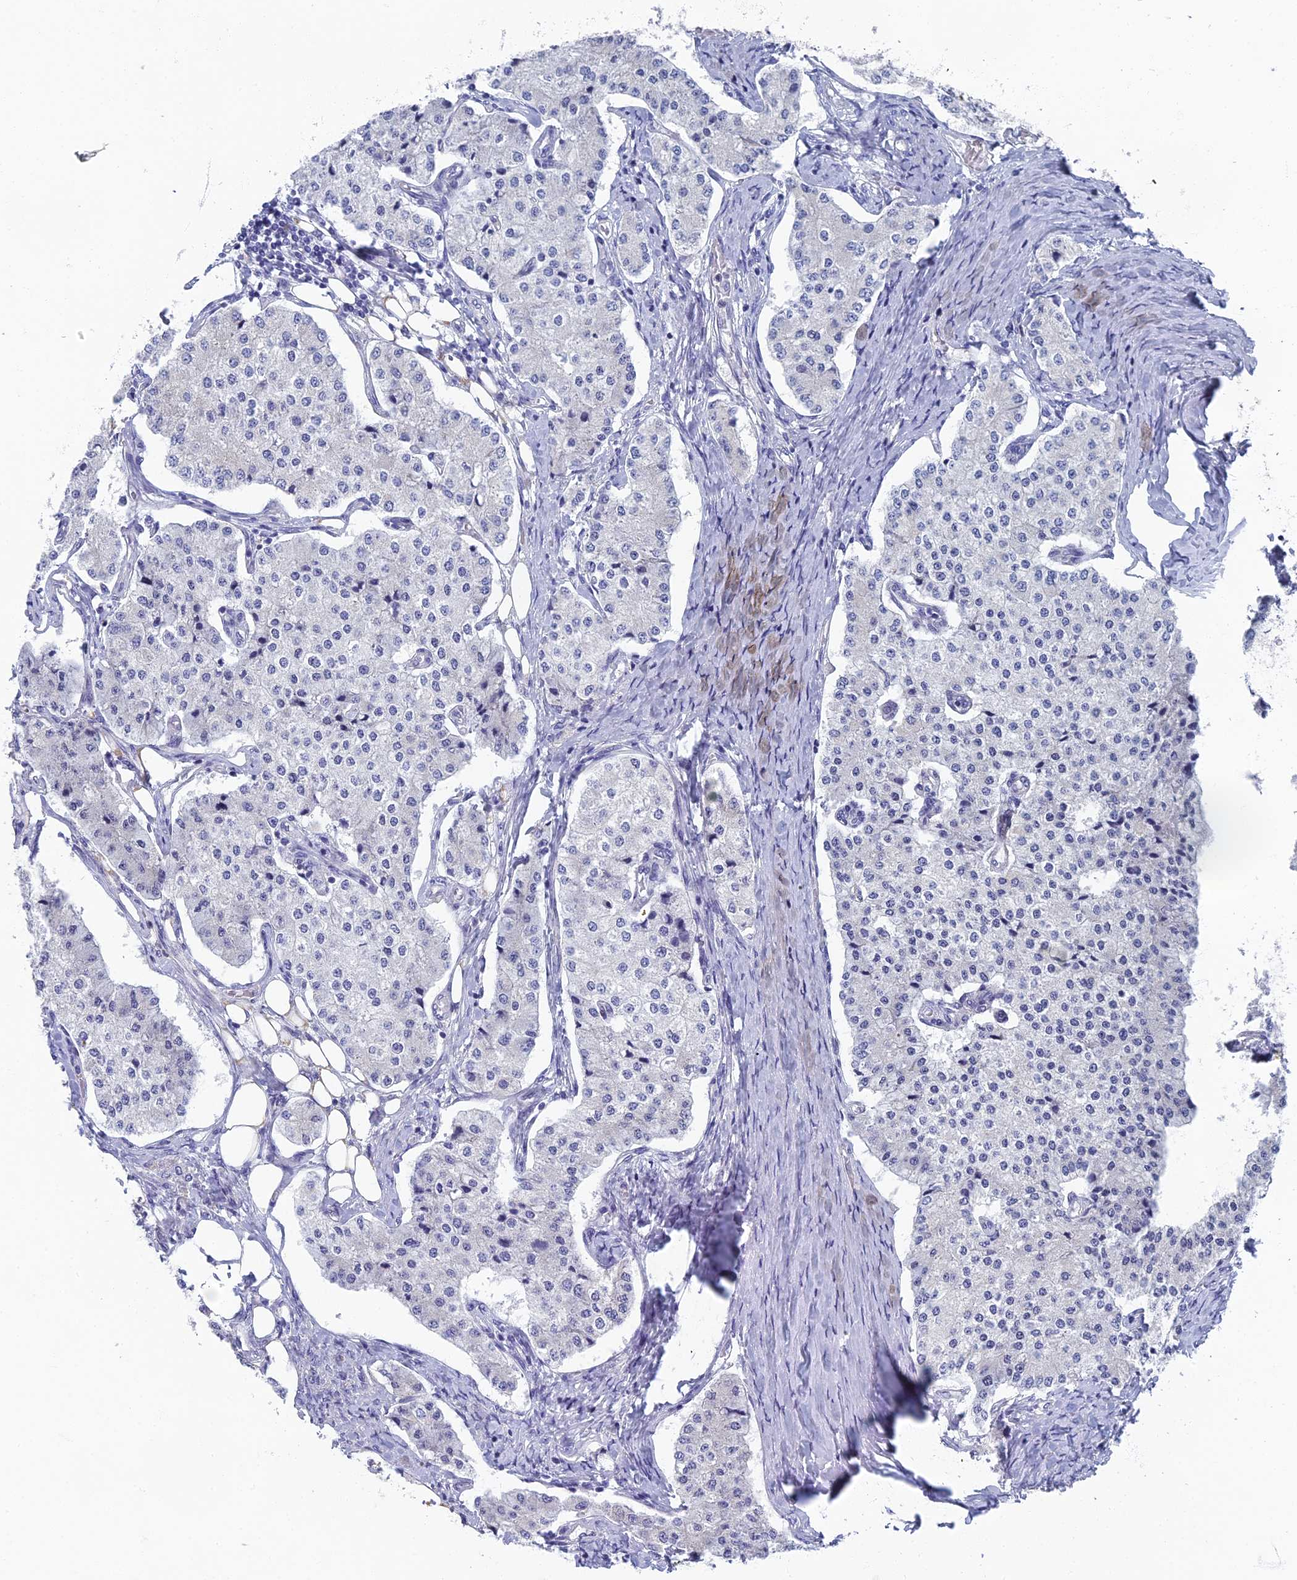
{"staining": {"intensity": "negative", "quantity": "none", "location": "none"}, "tissue": "carcinoid", "cell_type": "Tumor cells", "image_type": "cancer", "snomed": [{"axis": "morphology", "description": "Carcinoid, malignant, NOS"}, {"axis": "topography", "description": "Colon"}], "caption": "Protein analysis of carcinoid demonstrates no significant positivity in tumor cells. (DAB IHC with hematoxylin counter stain).", "gene": "SPIN4", "patient": {"sex": "female", "age": 52}}